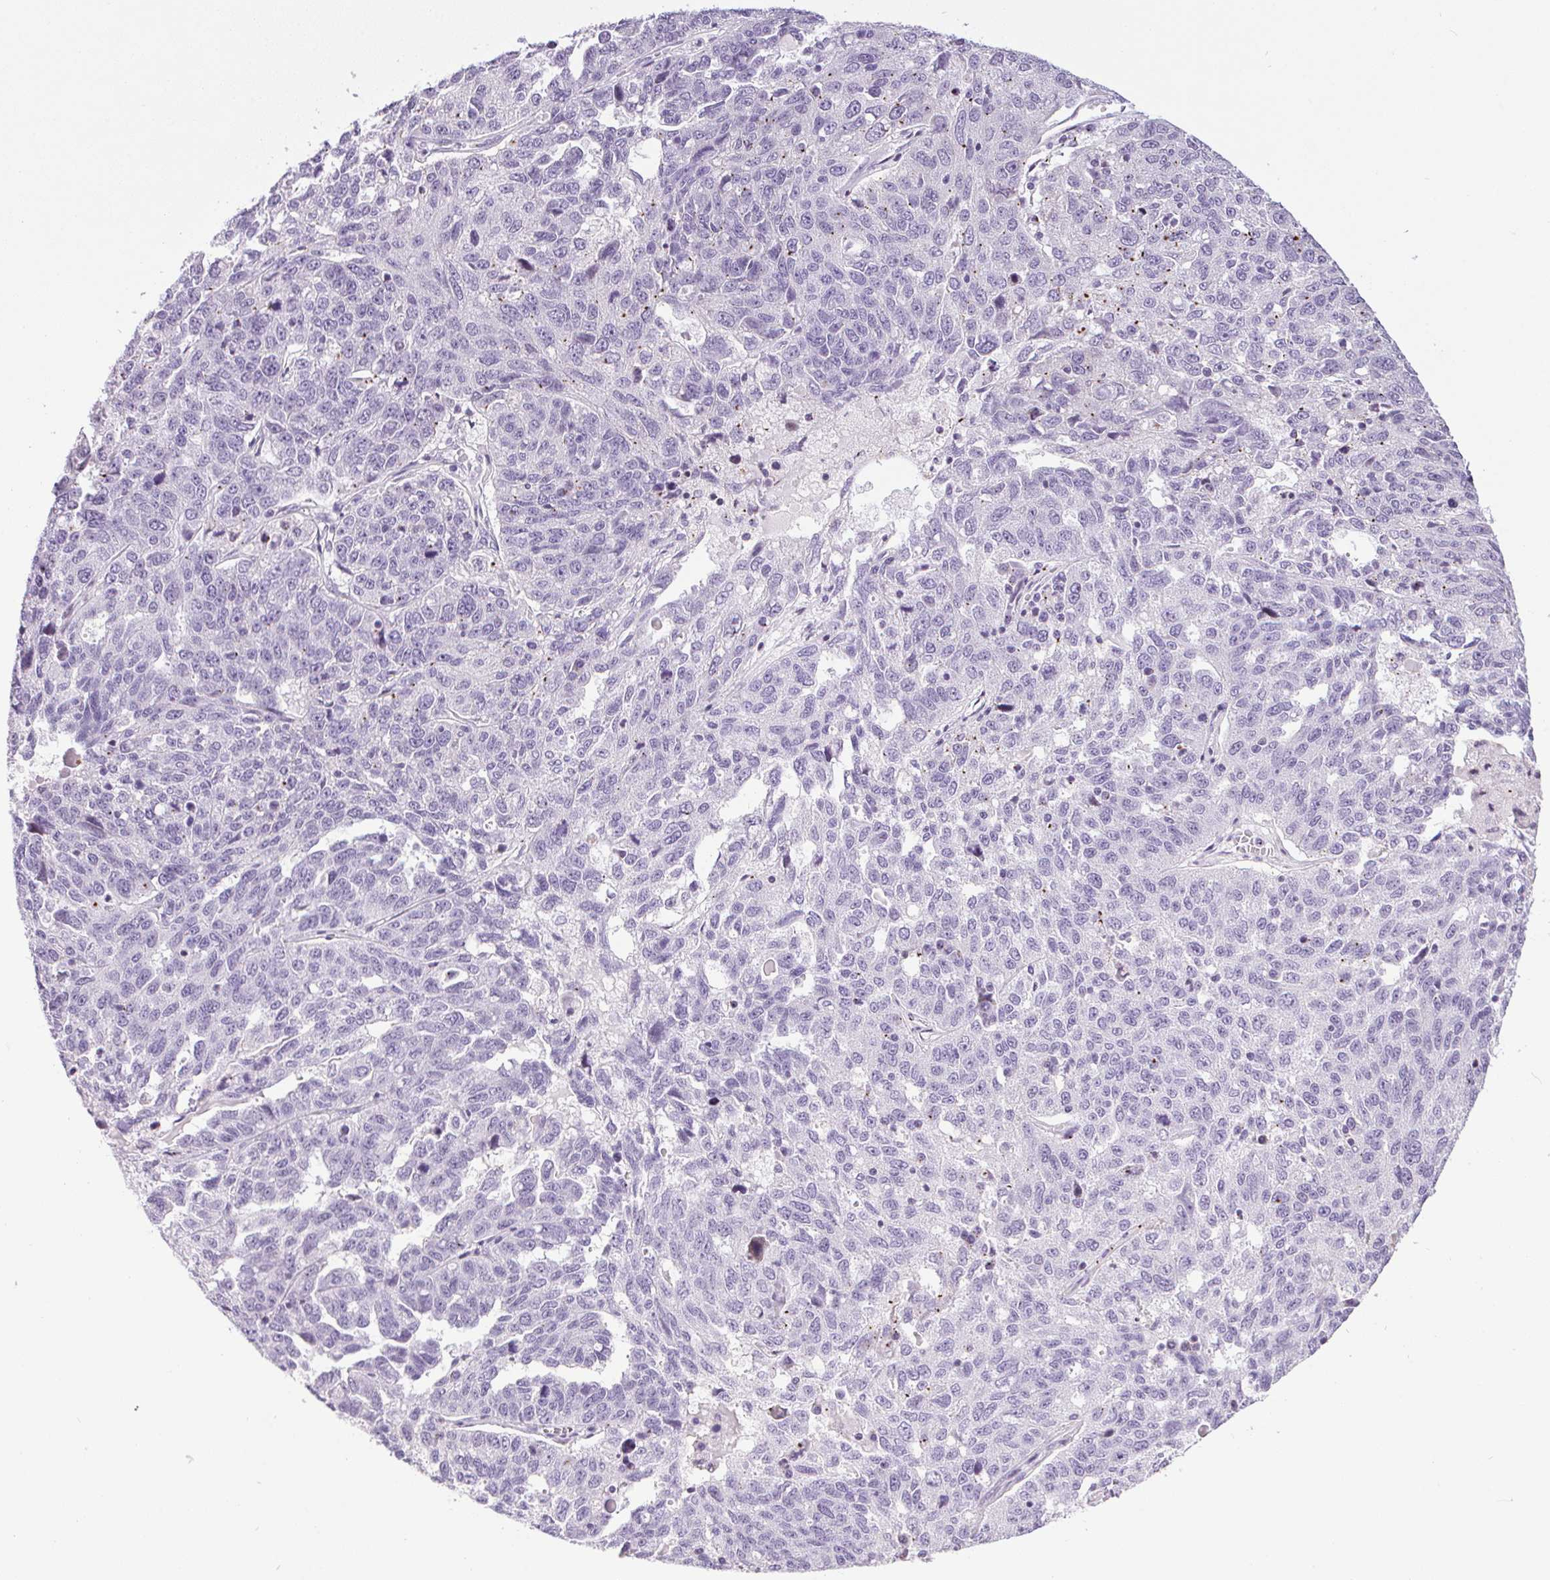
{"staining": {"intensity": "negative", "quantity": "none", "location": "none"}, "tissue": "ovarian cancer", "cell_type": "Tumor cells", "image_type": "cancer", "snomed": [{"axis": "morphology", "description": "Cystadenocarcinoma, serous, NOS"}, {"axis": "topography", "description": "Ovary"}], "caption": "This is an IHC histopathology image of ovarian cancer. There is no positivity in tumor cells.", "gene": "TMEM88B", "patient": {"sex": "female", "age": 71}}